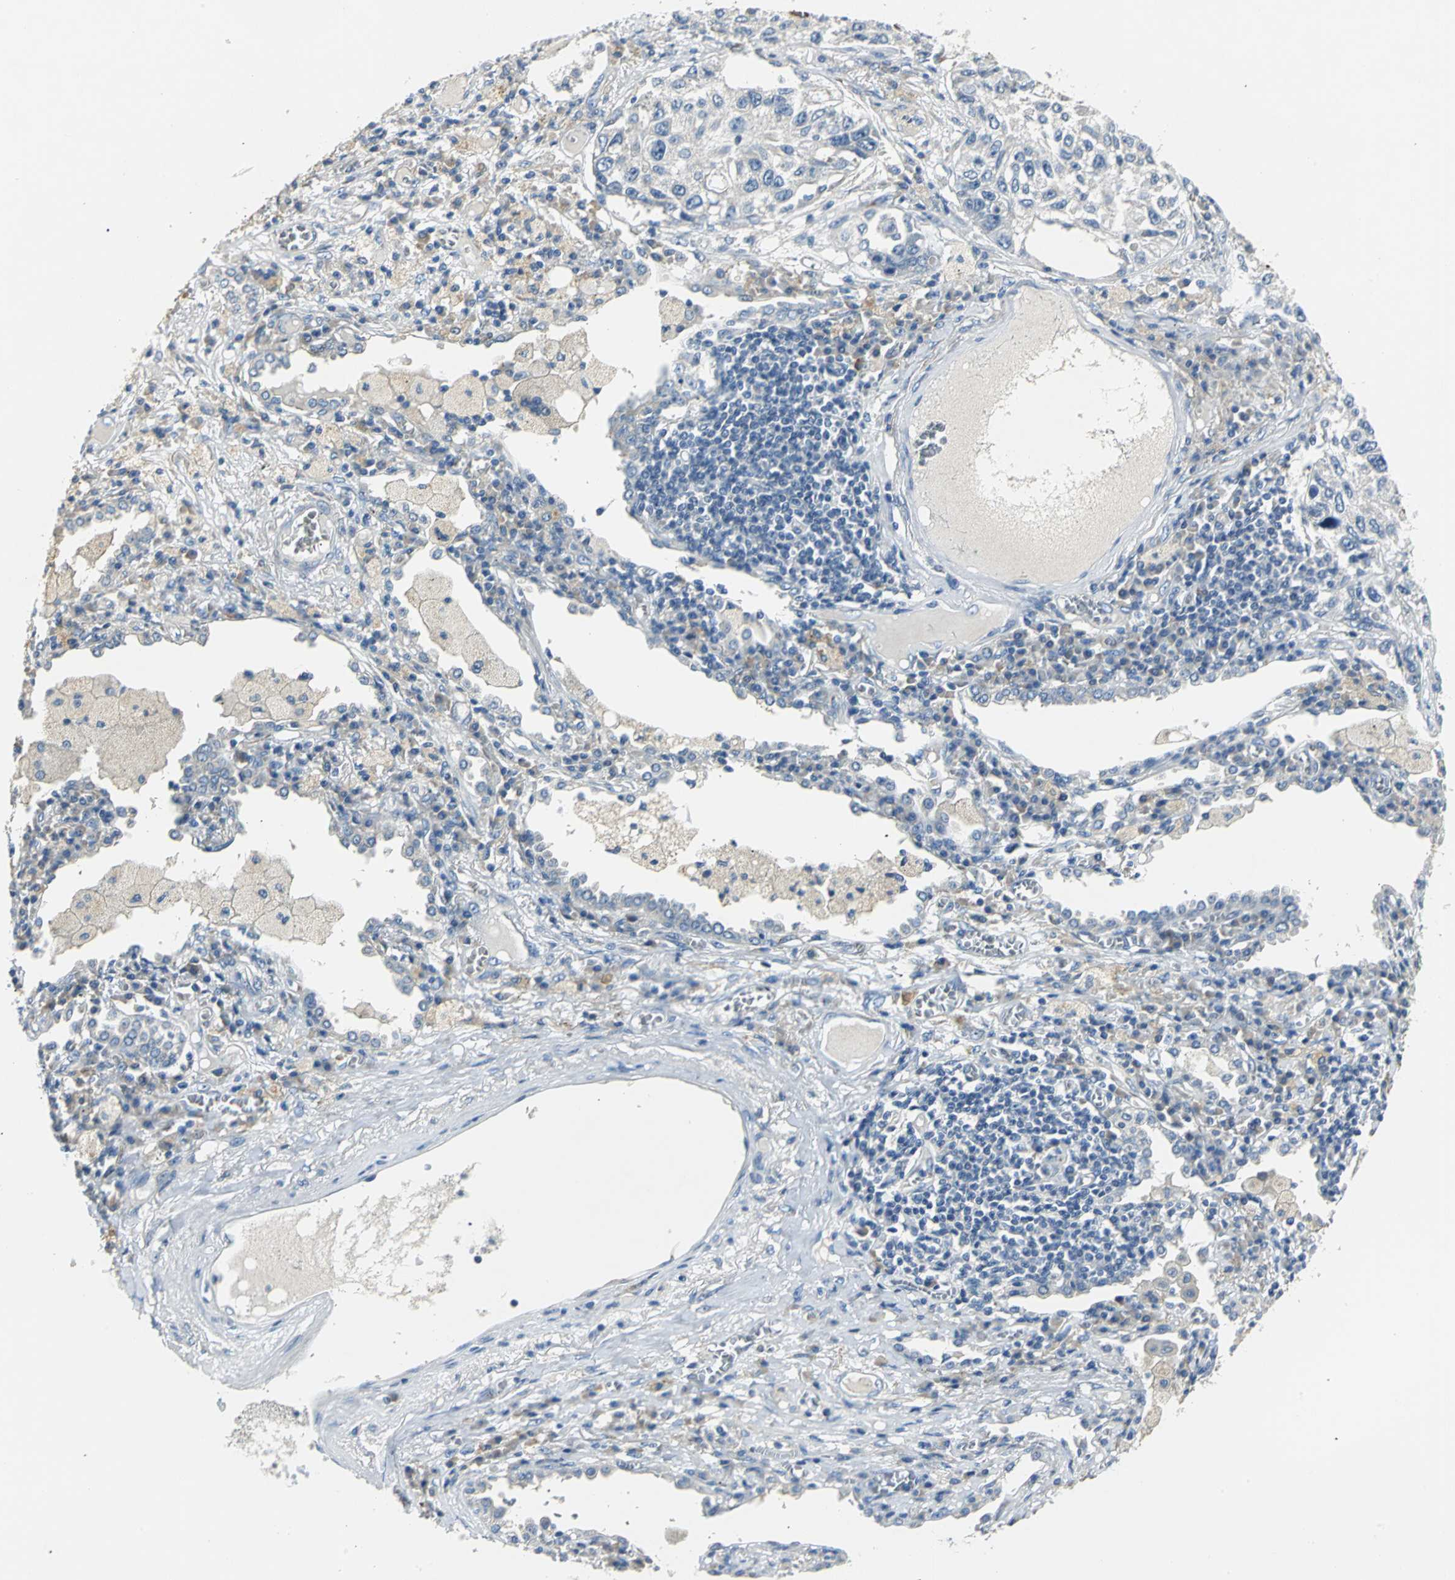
{"staining": {"intensity": "weak", "quantity": "<25%", "location": "cytoplasmic/membranous"}, "tissue": "lung cancer", "cell_type": "Tumor cells", "image_type": "cancer", "snomed": [{"axis": "morphology", "description": "Squamous cell carcinoma, NOS"}, {"axis": "topography", "description": "Lung"}], "caption": "The image reveals no staining of tumor cells in lung squamous cell carcinoma. The staining is performed using DAB brown chromogen with nuclei counter-stained in using hematoxylin.", "gene": "B3GNT2", "patient": {"sex": "male", "age": 71}}